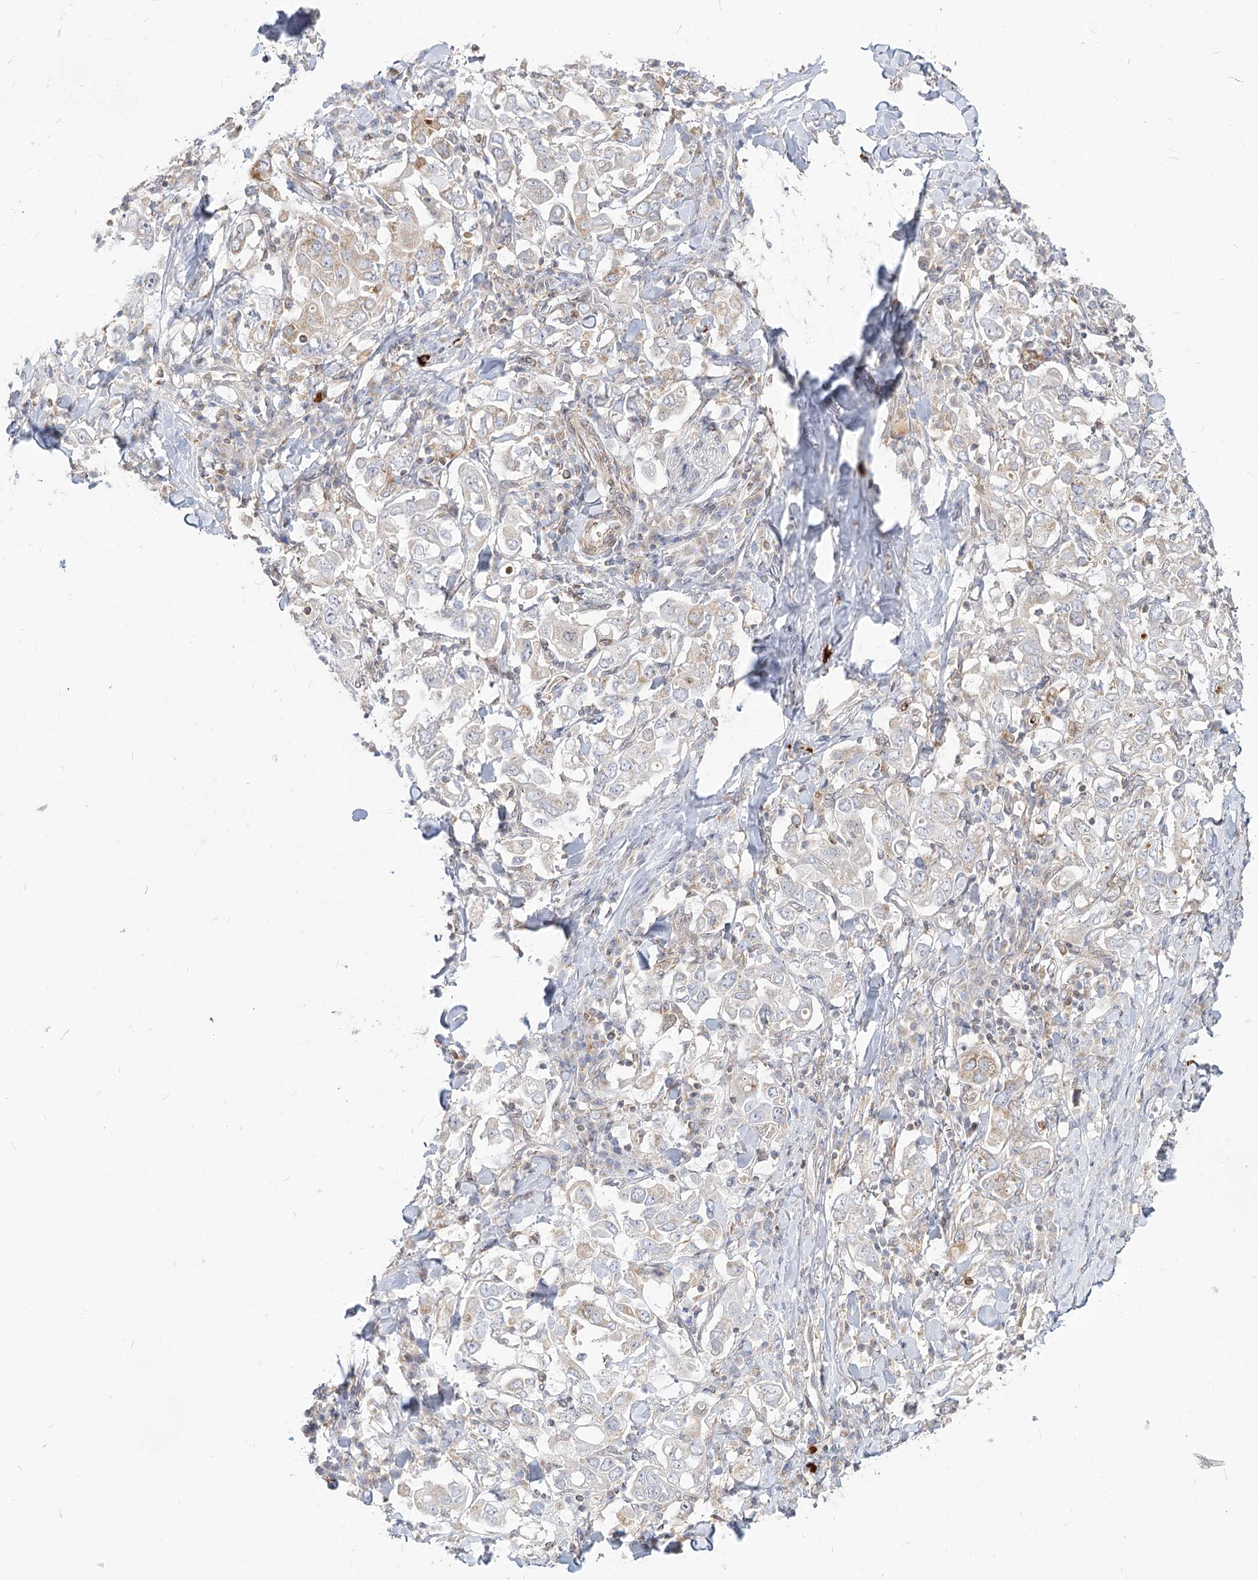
{"staining": {"intensity": "negative", "quantity": "none", "location": "none"}, "tissue": "stomach cancer", "cell_type": "Tumor cells", "image_type": "cancer", "snomed": [{"axis": "morphology", "description": "Adenocarcinoma, NOS"}, {"axis": "topography", "description": "Stomach, upper"}], "caption": "High magnification brightfield microscopy of stomach adenocarcinoma stained with DAB (brown) and counterstained with hematoxylin (blue): tumor cells show no significant staining. (Brightfield microscopy of DAB immunohistochemistry (IHC) at high magnification).", "gene": "MTMR3", "patient": {"sex": "male", "age": 62}}